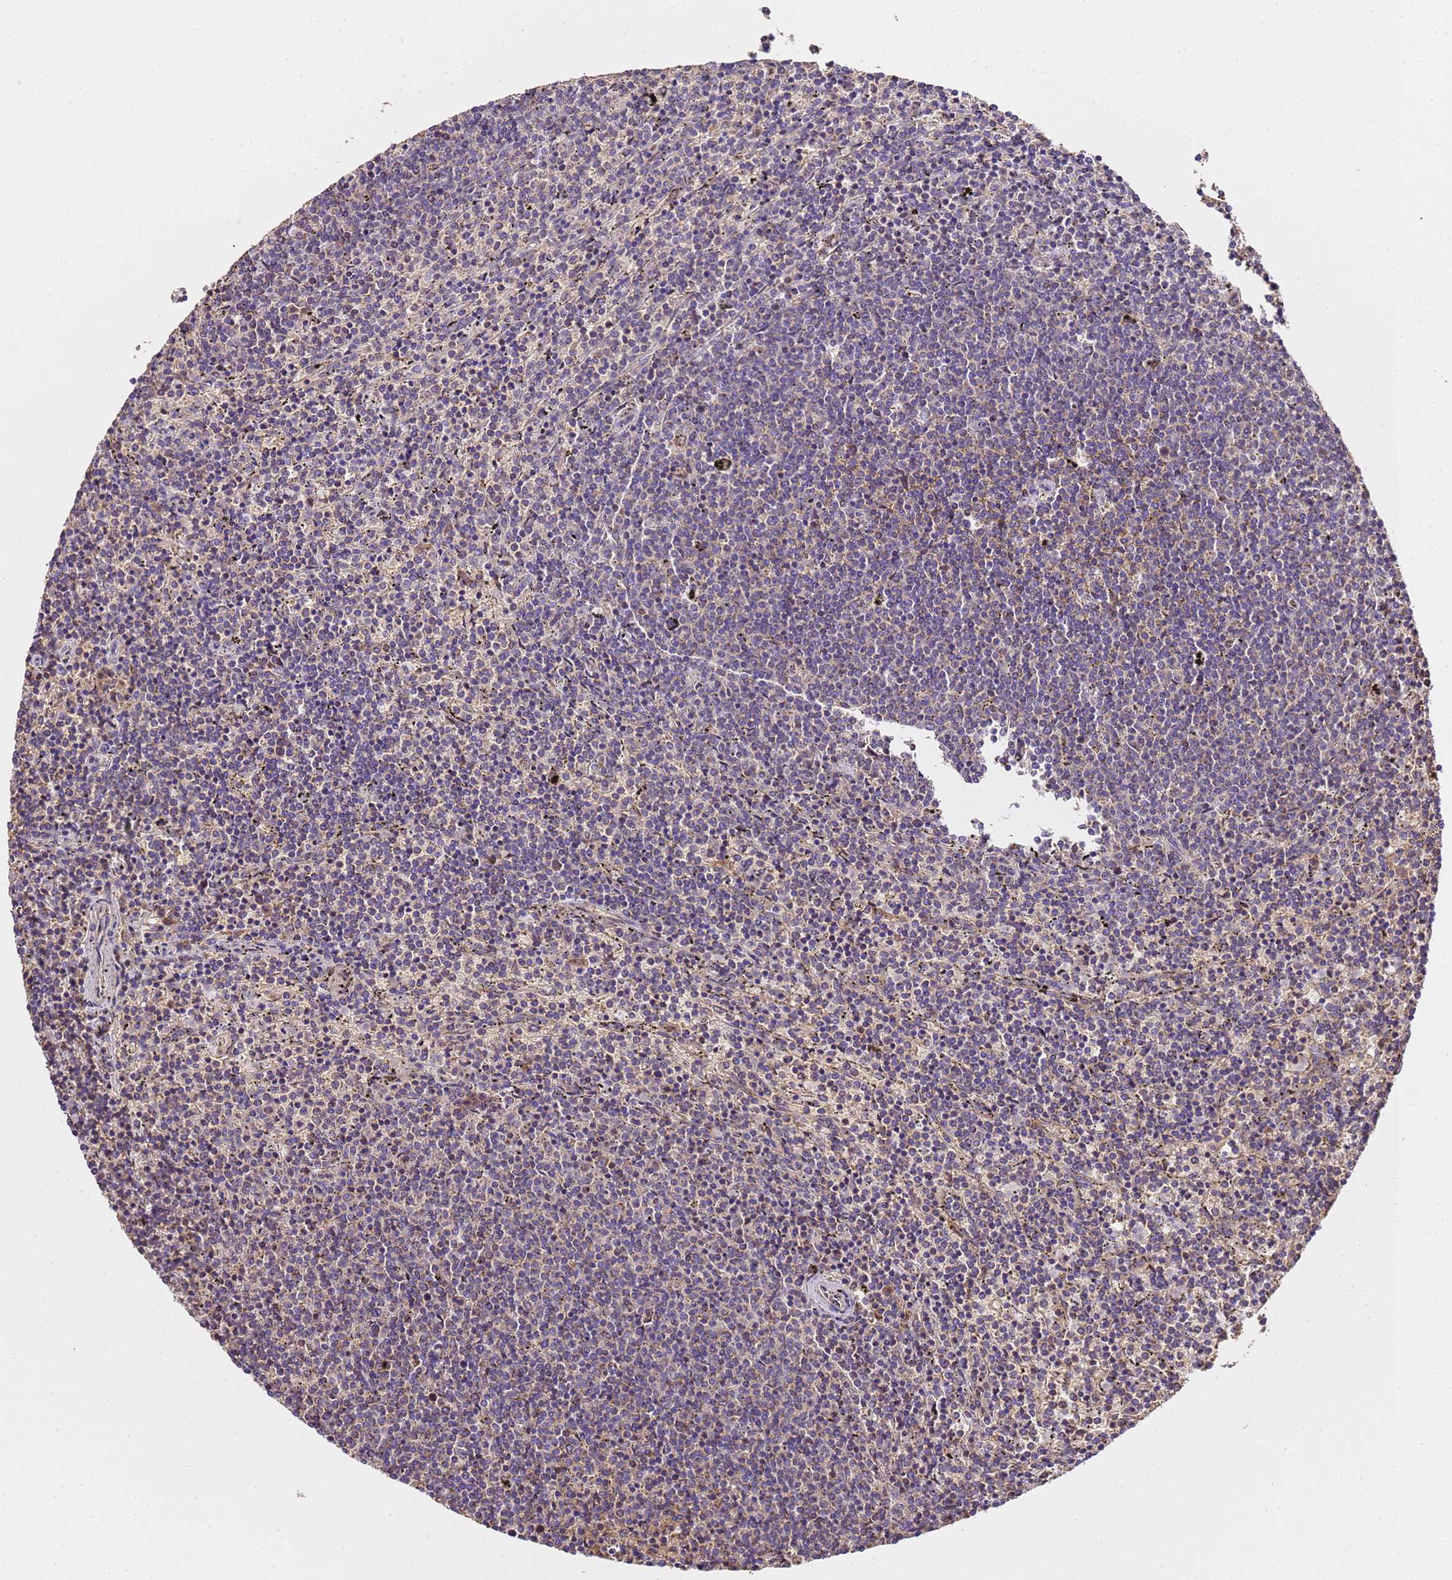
{"staining": {"intensity": "negative", "quantity": "none", "location": "none"}, "tissue": "lymphoma", "cell_type": "Tumor cells", "image_type": "cancer", "snomed": [{"axis": "morphology", "description": "Malignant lymphoma, non-Hodgkin's type, Low grade"}, {"axis": "topography", "description": "Spleen"}], "caption": "Tumor cells show no significant protein positivity in lymphoma.", "gene": "LRRIQ1", "patient": {"sex": "female", "age": 50}}